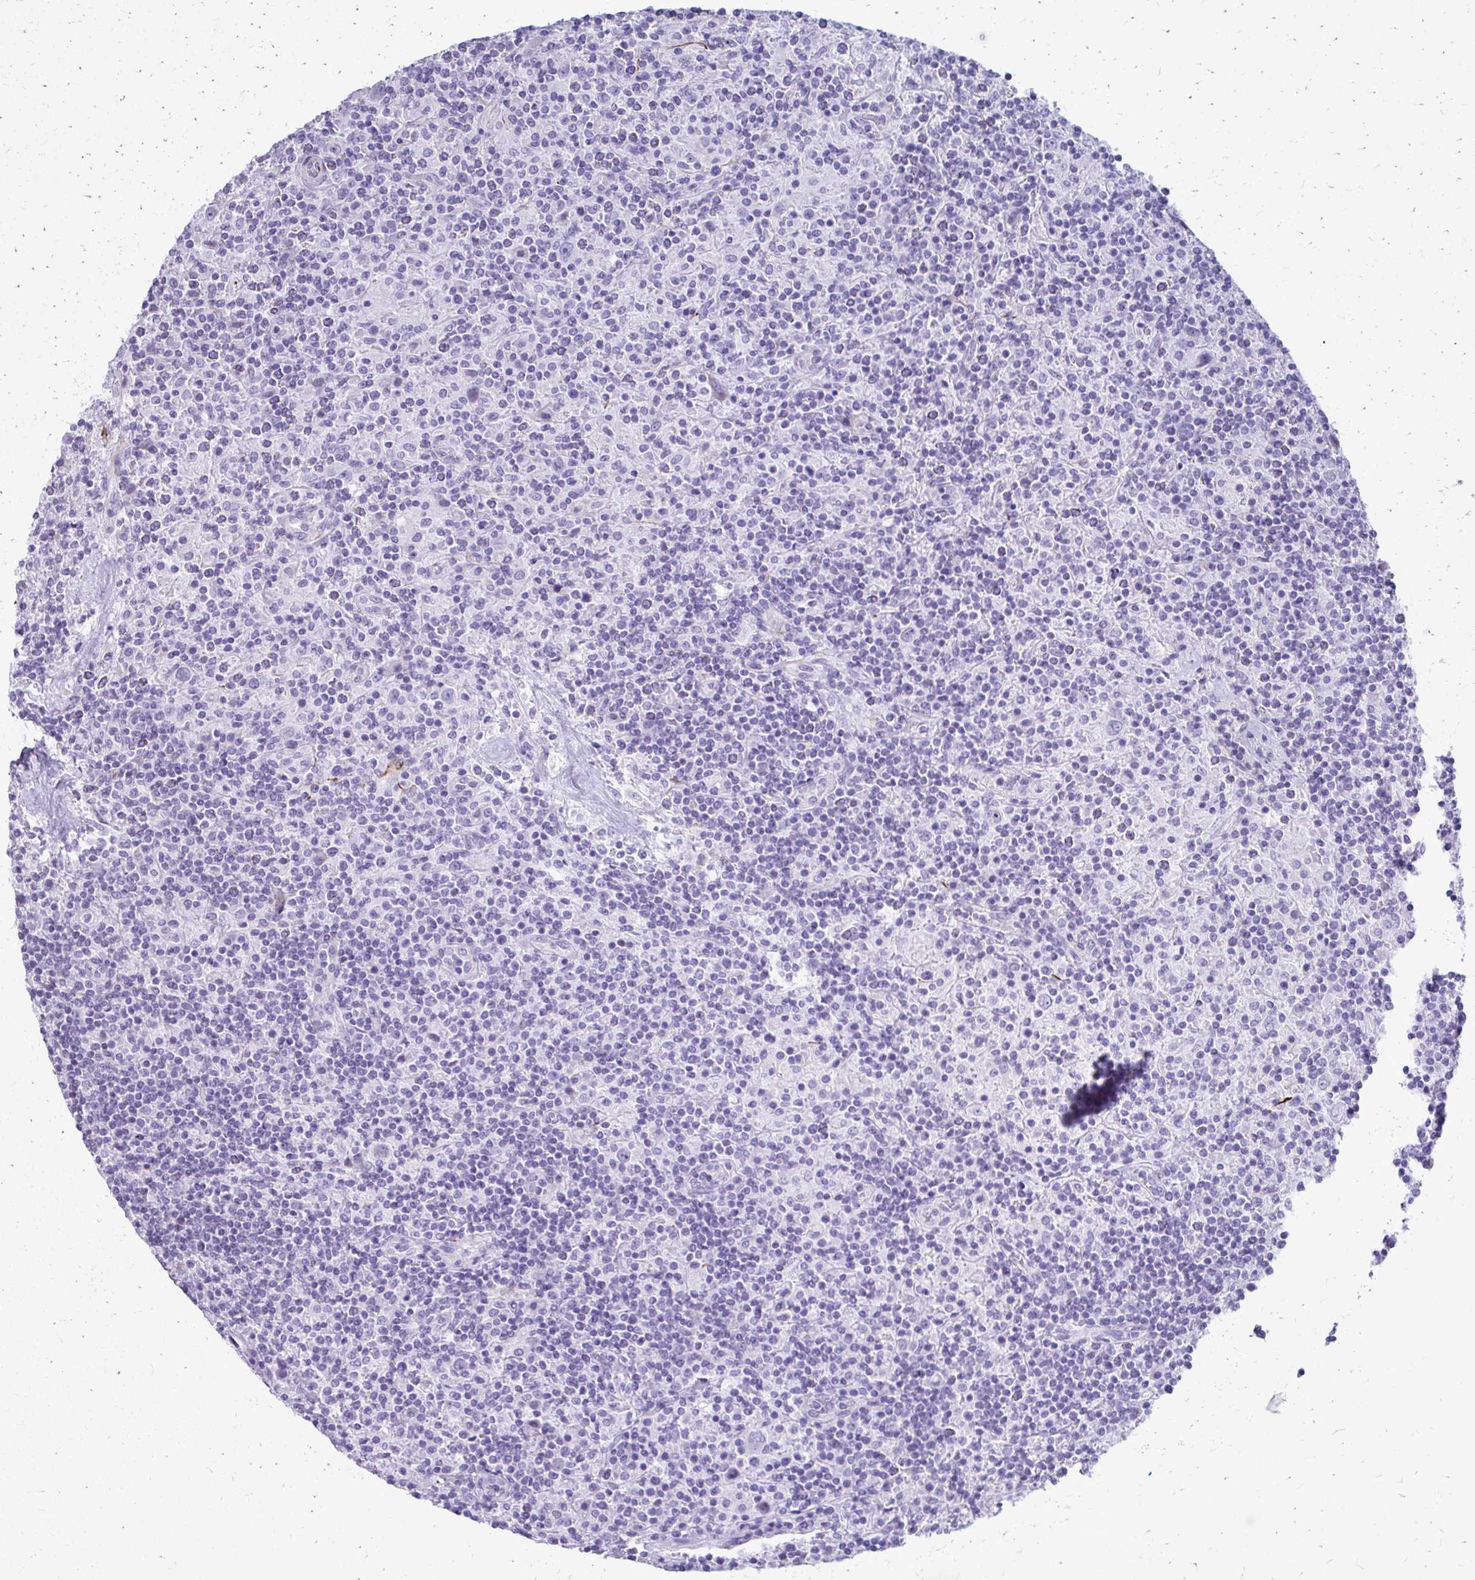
{"staining": {"intensity": "negative", "quantity": "none", "location": "none"}, "tissue": "lymphoma", "cell_type": "Tumor cells", "image_type": "cancer", "snomed": [{"axis": "morphology", "description": "Hodgkin's disease, NOS"}, {"axis": "topography", "description": "Lymph node"}], "caption": "This is a photomicrograph of immunohistochemistry (IHC) staining of lymphoma, which shows no staining in tumor cells.", "gene": "TRIM6", "patient": {"sex": "male", "age": 70}}